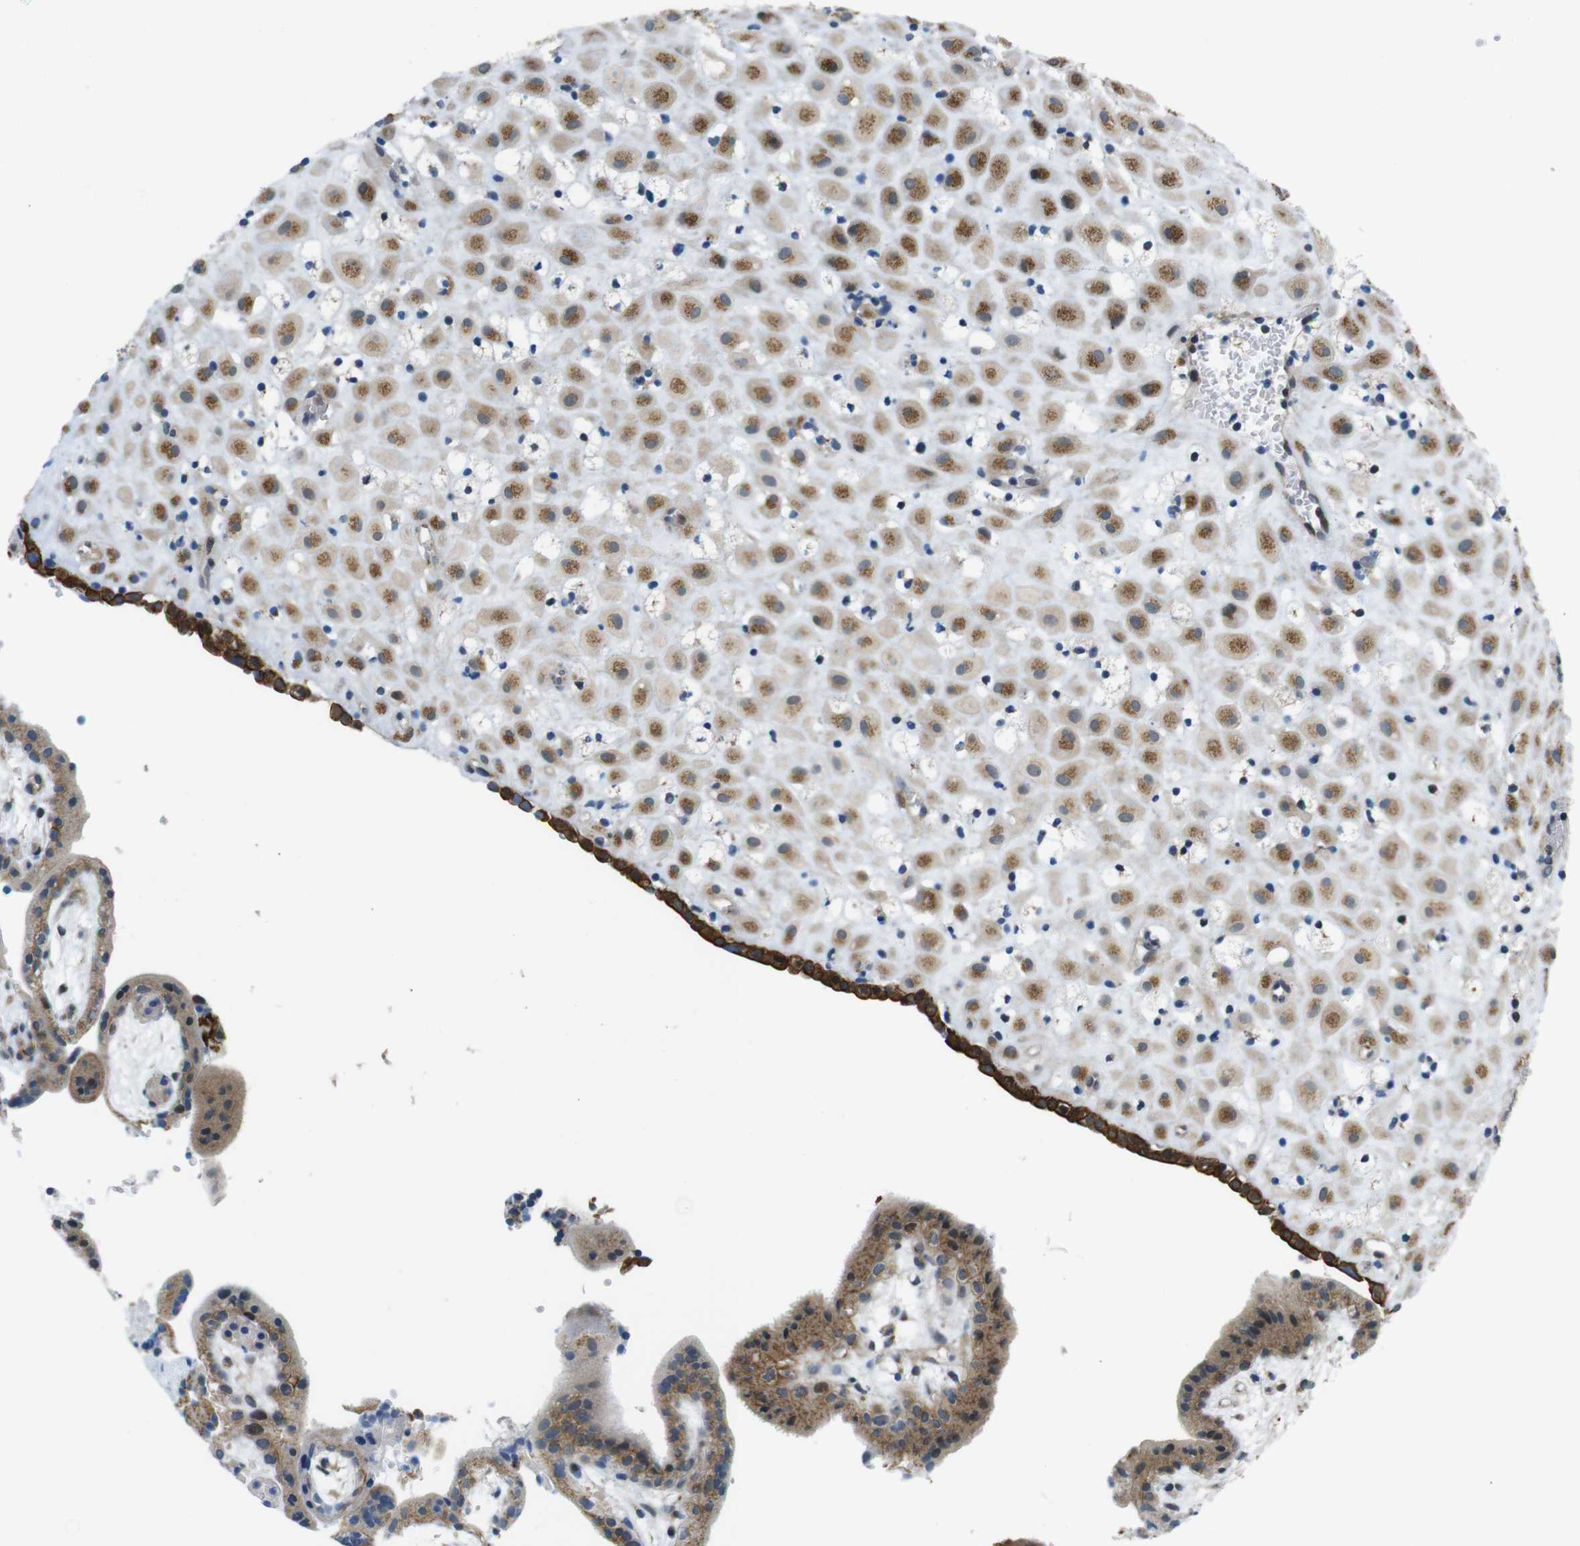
{"staining": {"intensity": "moderate", "quantity": ">75%", "location": "cytoplasmic/membranous"}, "tissue": "placenta", "cell_type": "Decidual cells", "image_type": "normal", "snomed": [{"axis": "morphology", "description": "Normal tissue, NOS"}, {"axis": "topography", "description": "Placenta"}], "caption": "This micrograph reveals immunohistochemistry staining of normal placenta, with medium moderate cytoplasmic/membranous expression in approximately >75% of decidual cells.", "gene": "ZDHHC3", "patient": {"sex": "female", "age": 18}}